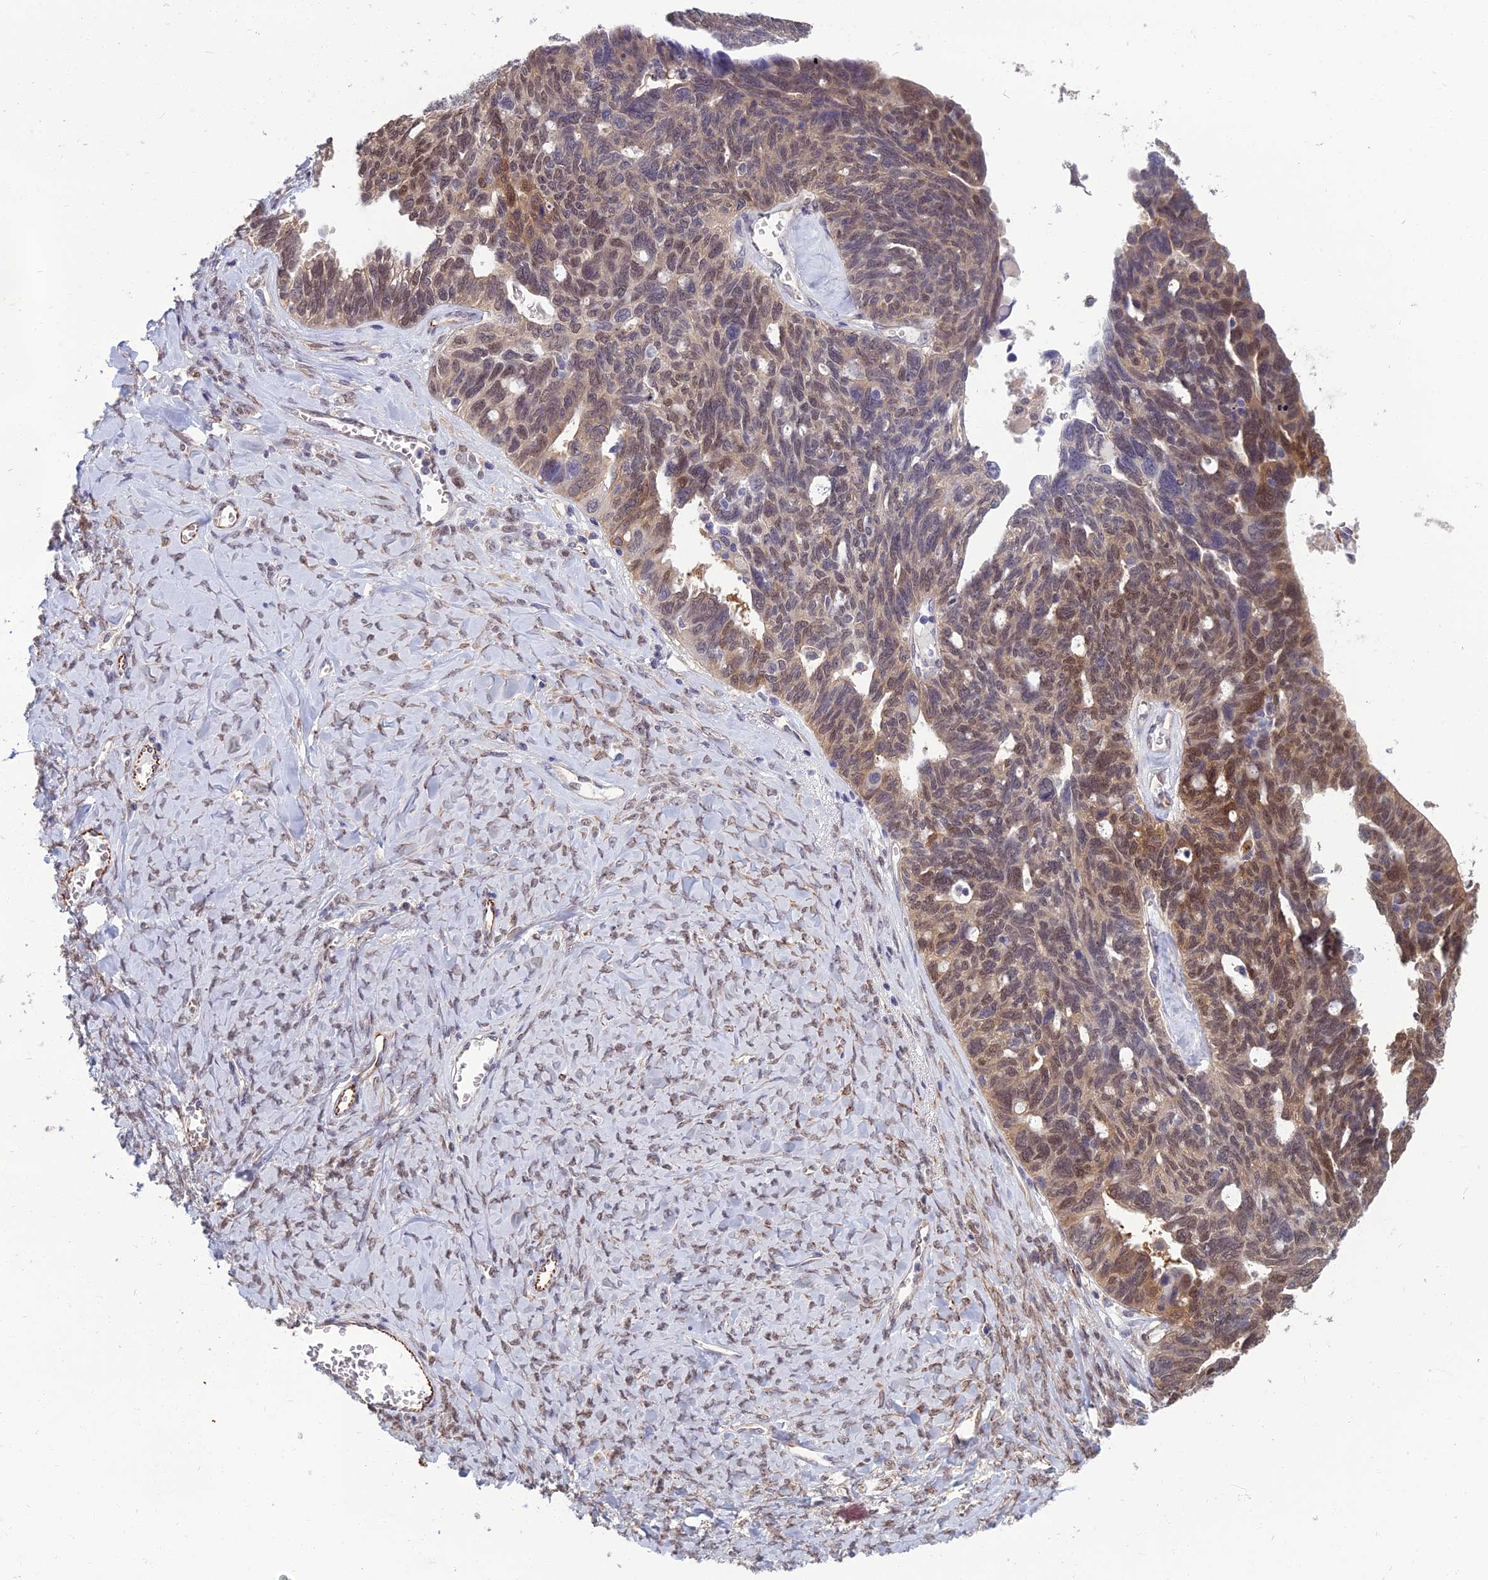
{"staining": {"intensity": "moderate", "quantity": "25%-75%", "location": "nuclear"}, "tissue": "ovarian cancer", "cell_type": "Tumor cells", "image_type": "cancer", "snomed": [{"axis": "morphology", "description": "Cystadenocarcinoma, serous, NOS"}, {"axis": "topography", "description": "Ovary"}], "caption": "This photomicrograph demonstrates immunohistochemistry staining of serous cystadenocarcinoma (ovarian), with medium moderate nuclear positivity in approximately 25%-75% of tumor cells.", "gene": "NR4A3", "patient": {"sex": "female", "age": 79}}